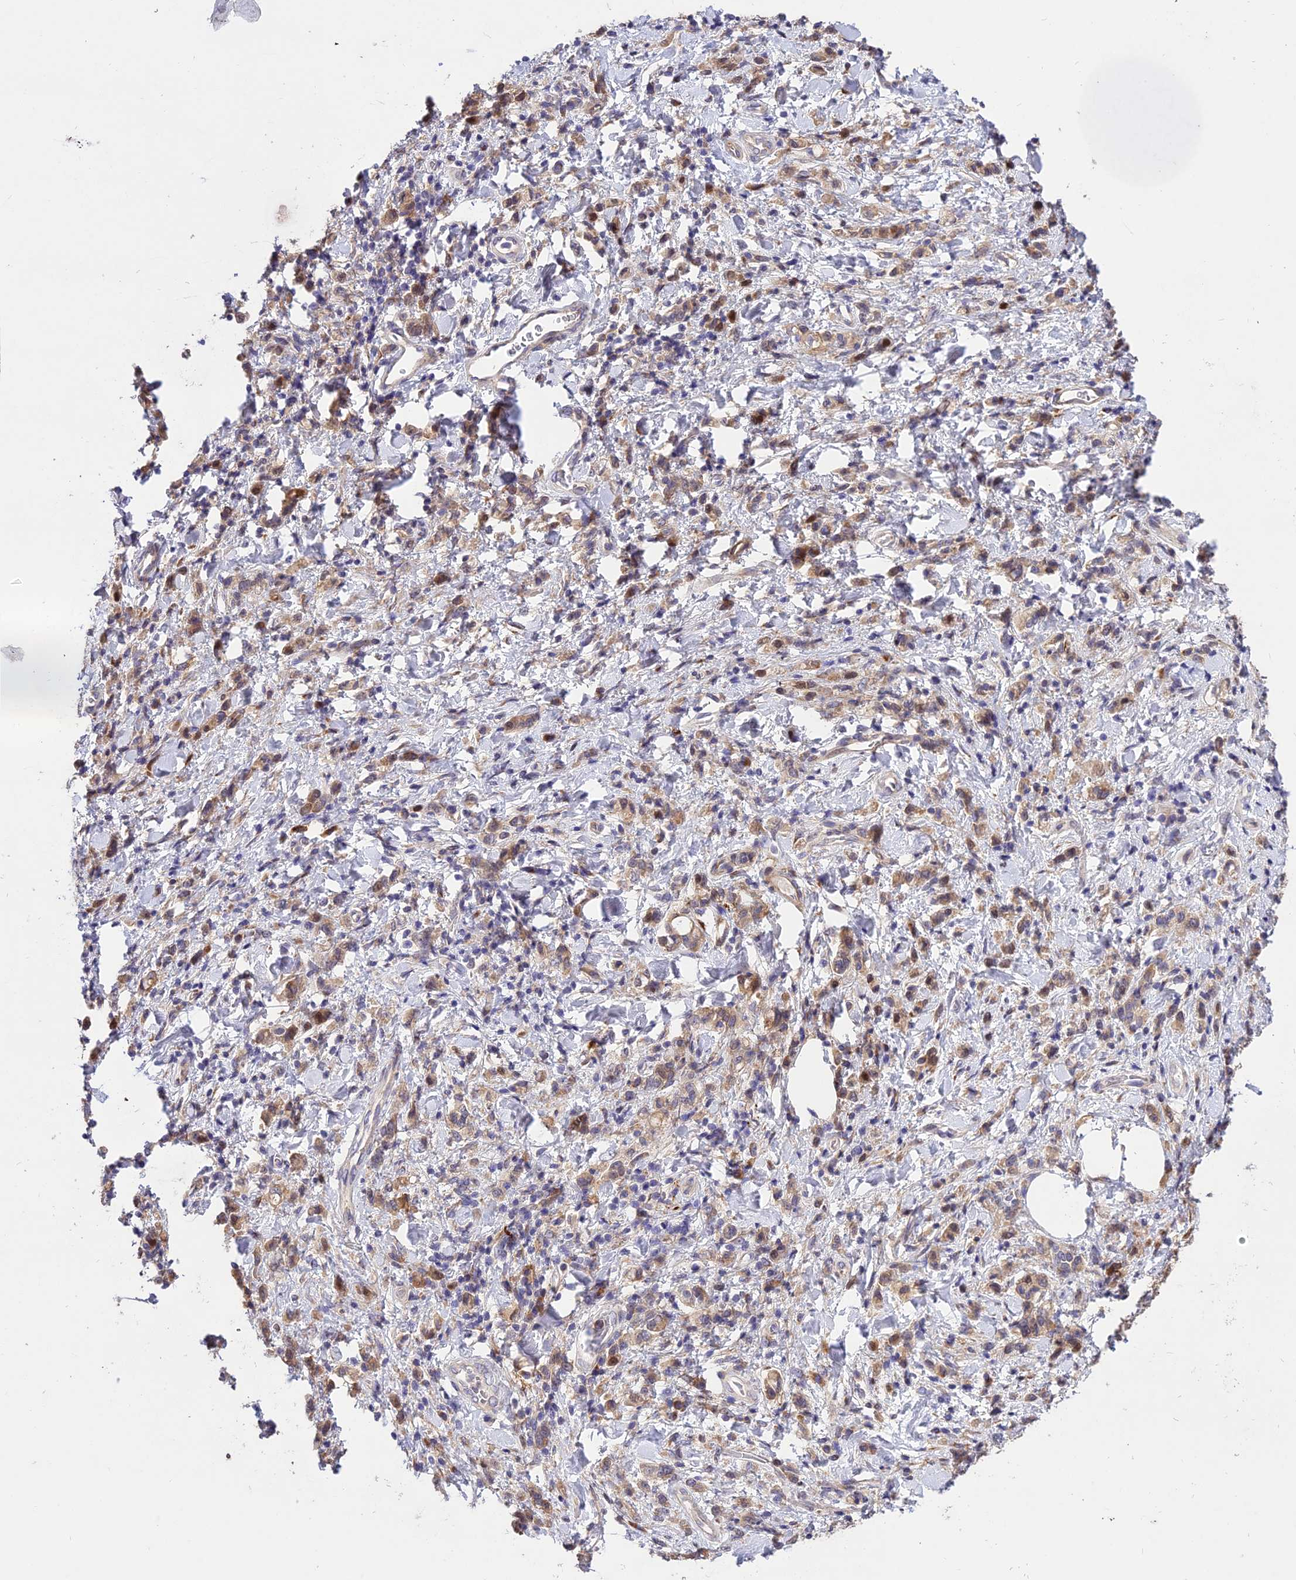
{"staining": {"intensity": "moderate", "quantity": ">75%", "location": "cytoplasmic/membranous"}, "tissue": "stomach cancer", "cell_type": "Tumor cells", "image_type": "cancer", "snomed": [{"axis": "morphology", "description": "Adenocarcinoma, NOS"}, {"axis": "topography", "description": "Stomach"}], "caption": "High-power microscopy captured an IHC image of stomach adenocarcinoma, revealing moderate cytoplasmic/membranous positivity in approximately >75% of tumor cells.", "gene": "ROCK1", "patient": {"sex": "male", "age": 77}}